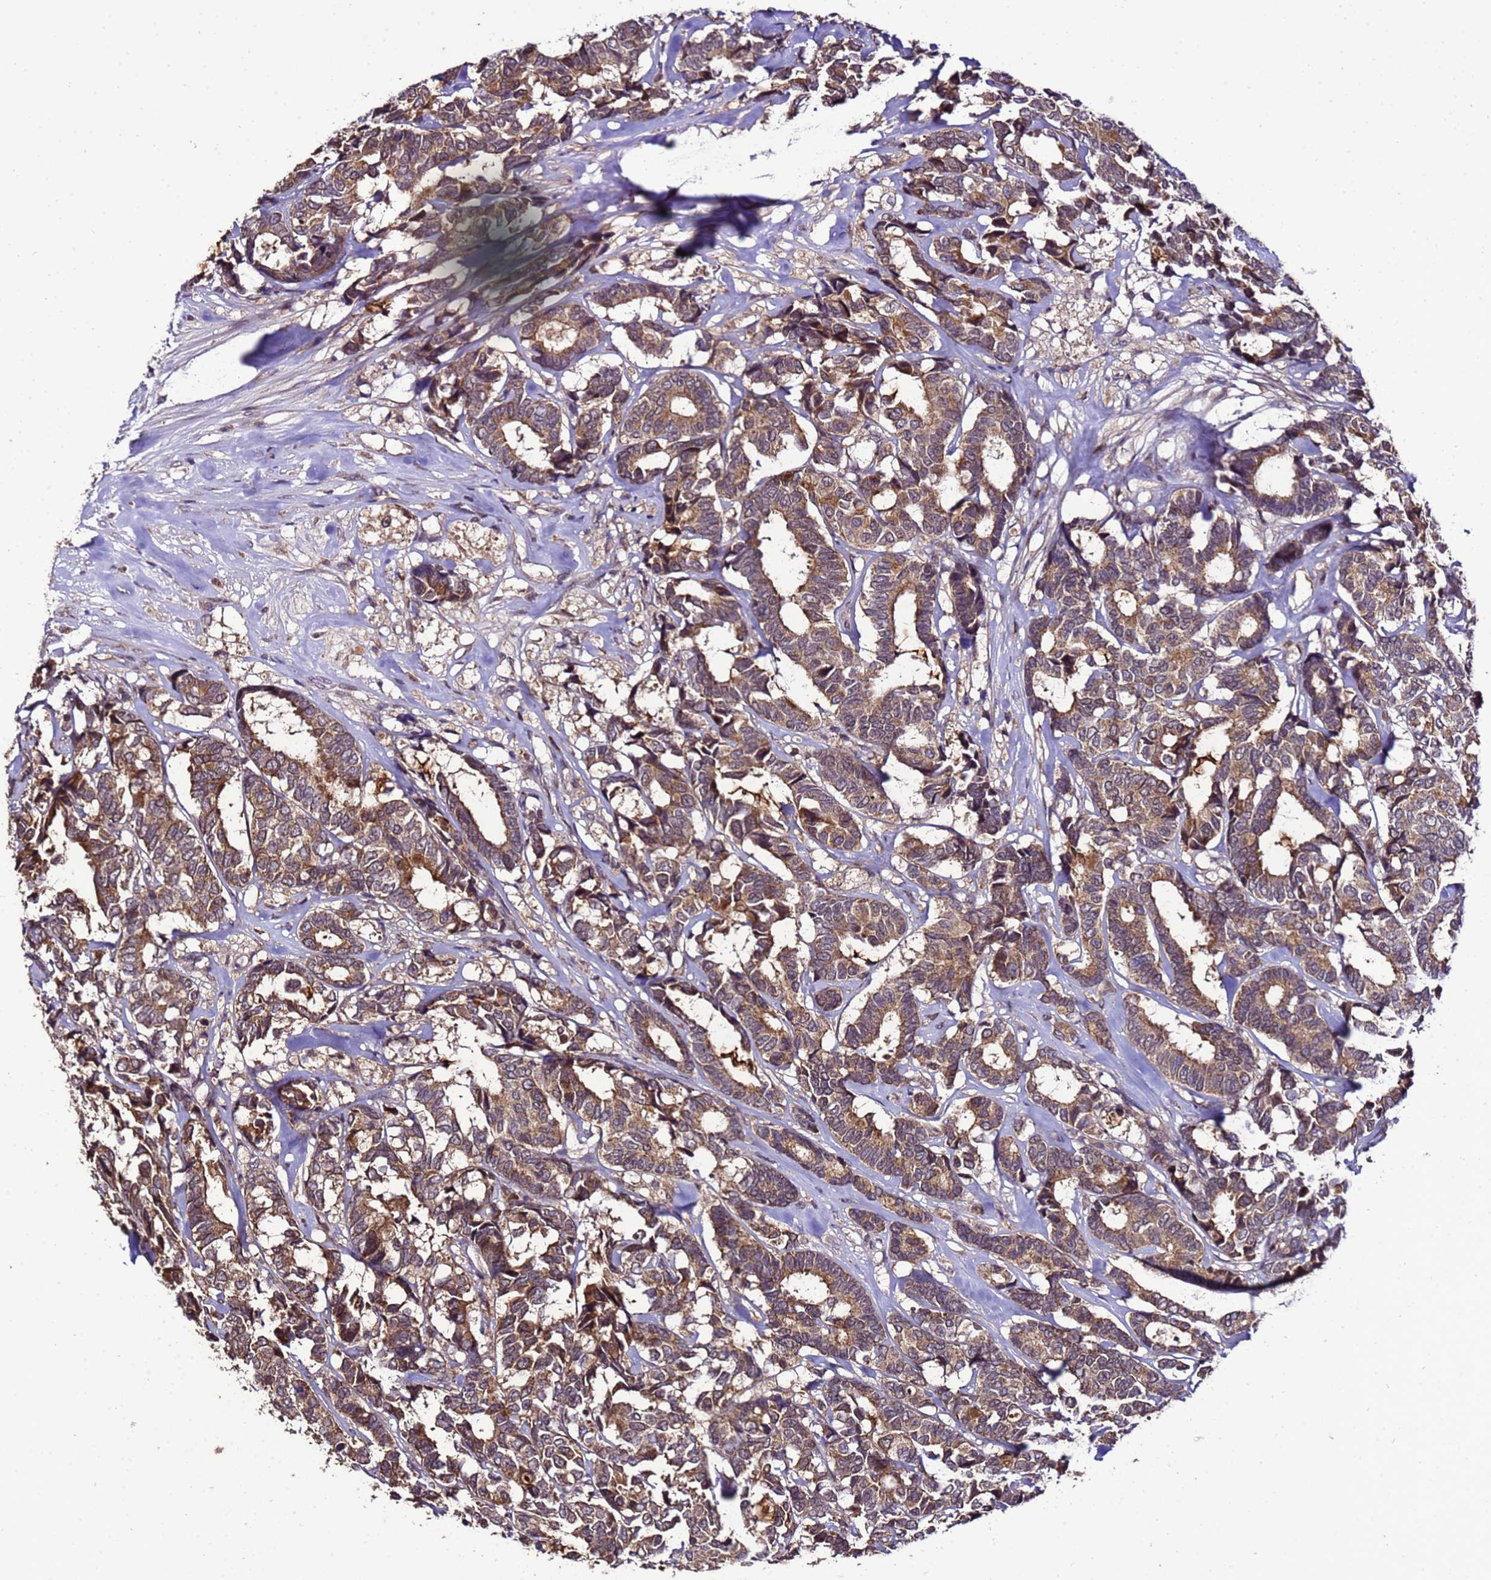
{"staining": {"intensity": "moderate", "quantity": ">75%", "location": "cytoplasmic/membranous"}, "tissue": "breast cancer", "cell_type": "Tumor cells", "image_type": "cancer", "snomed": [{"axis": "morphology", "description": "Duct carcinoma"}, {"axis": "topography", "description": "Breast"}], "caption": "Tumor cells demonstrate medium levels of moderate cytoplasmic/membranous positivity in approximately >75% of cells in human breast cancer (infiltrating ductal carcinoma).", "gene": "ZNF329", "patient": {"sex": "female", "age": 87}}